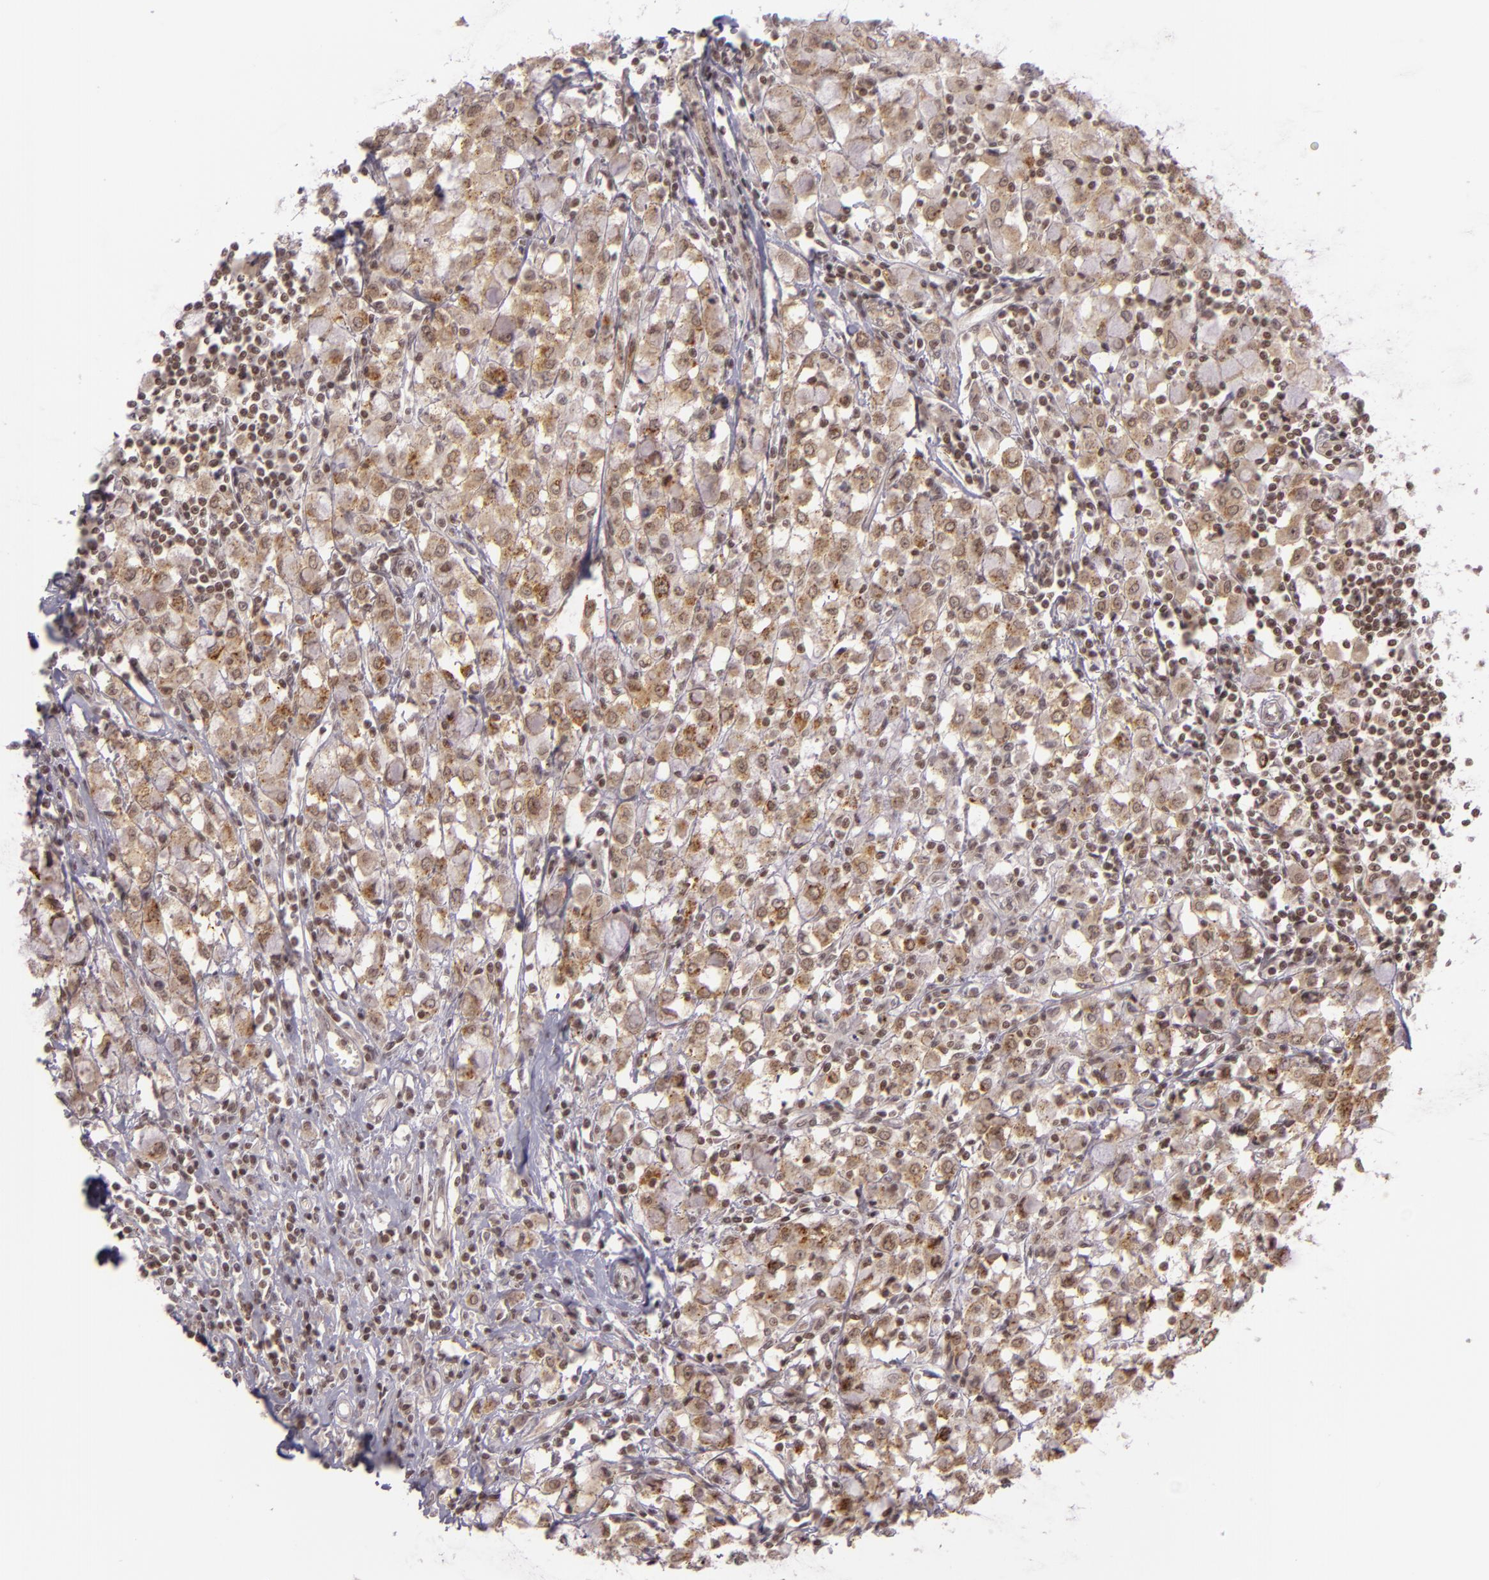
{"staining": {"intensity": "weak", "quantity": ">75%", "location": "cytoplasmic/membranous,nuclear"}, "tissue": "breast cancer", "cell_type": "Tumor cells", "image_type": "cancer", "snomed": [{"axis": "morphology", "description": "Lobular carcinoma"}, {"axis": "topography", "description": "Breast"}], "caption": "About >75% of tumor cells in breast cancer (lobular carcinoma) reveal weak cytoplasmic/membranous and nuclear protein positivity as visualized by brown immunohistochemical staining.", "gene": "ZFX", "patient": {"sex": "female", "age": 85}}